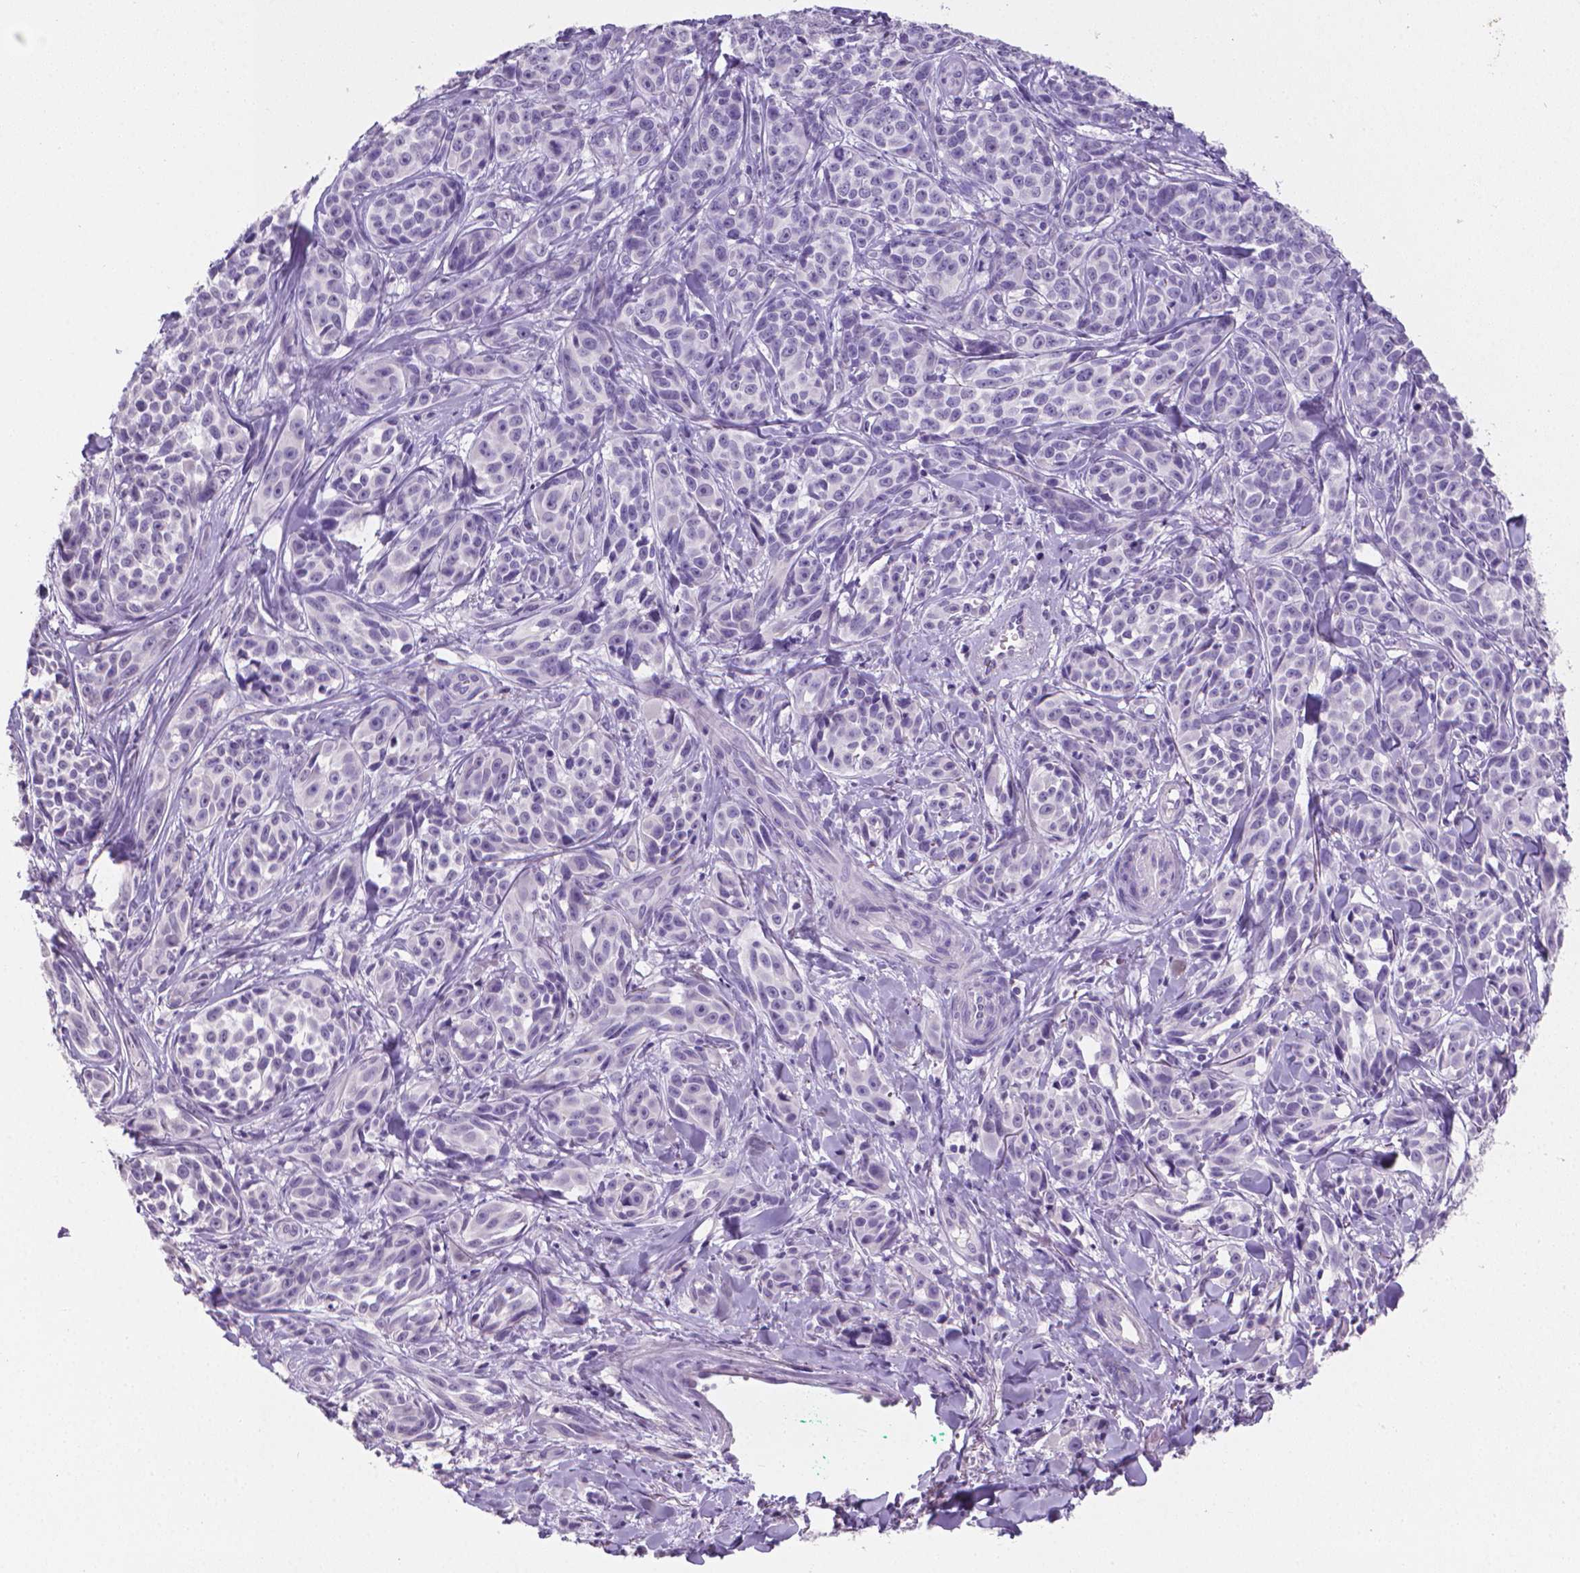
{"staining": {"intensity": "negative", "quantity": "none", "location": "none"}, "tissue": "melanoma", "cell_type": "Tumor cells", "image_type": "cancer", "snomed": [{"axis": "morphology", "description": "Malignant melanoma, NOS"}, {"axis": "topography", "description": "Skin"}], "caption": "Immunohistochemical staining of human melanoma reveals no significant staining in tumor cells.", "gene": "XPNPEP2", "patient": {"sex": "female", "age": 88}}